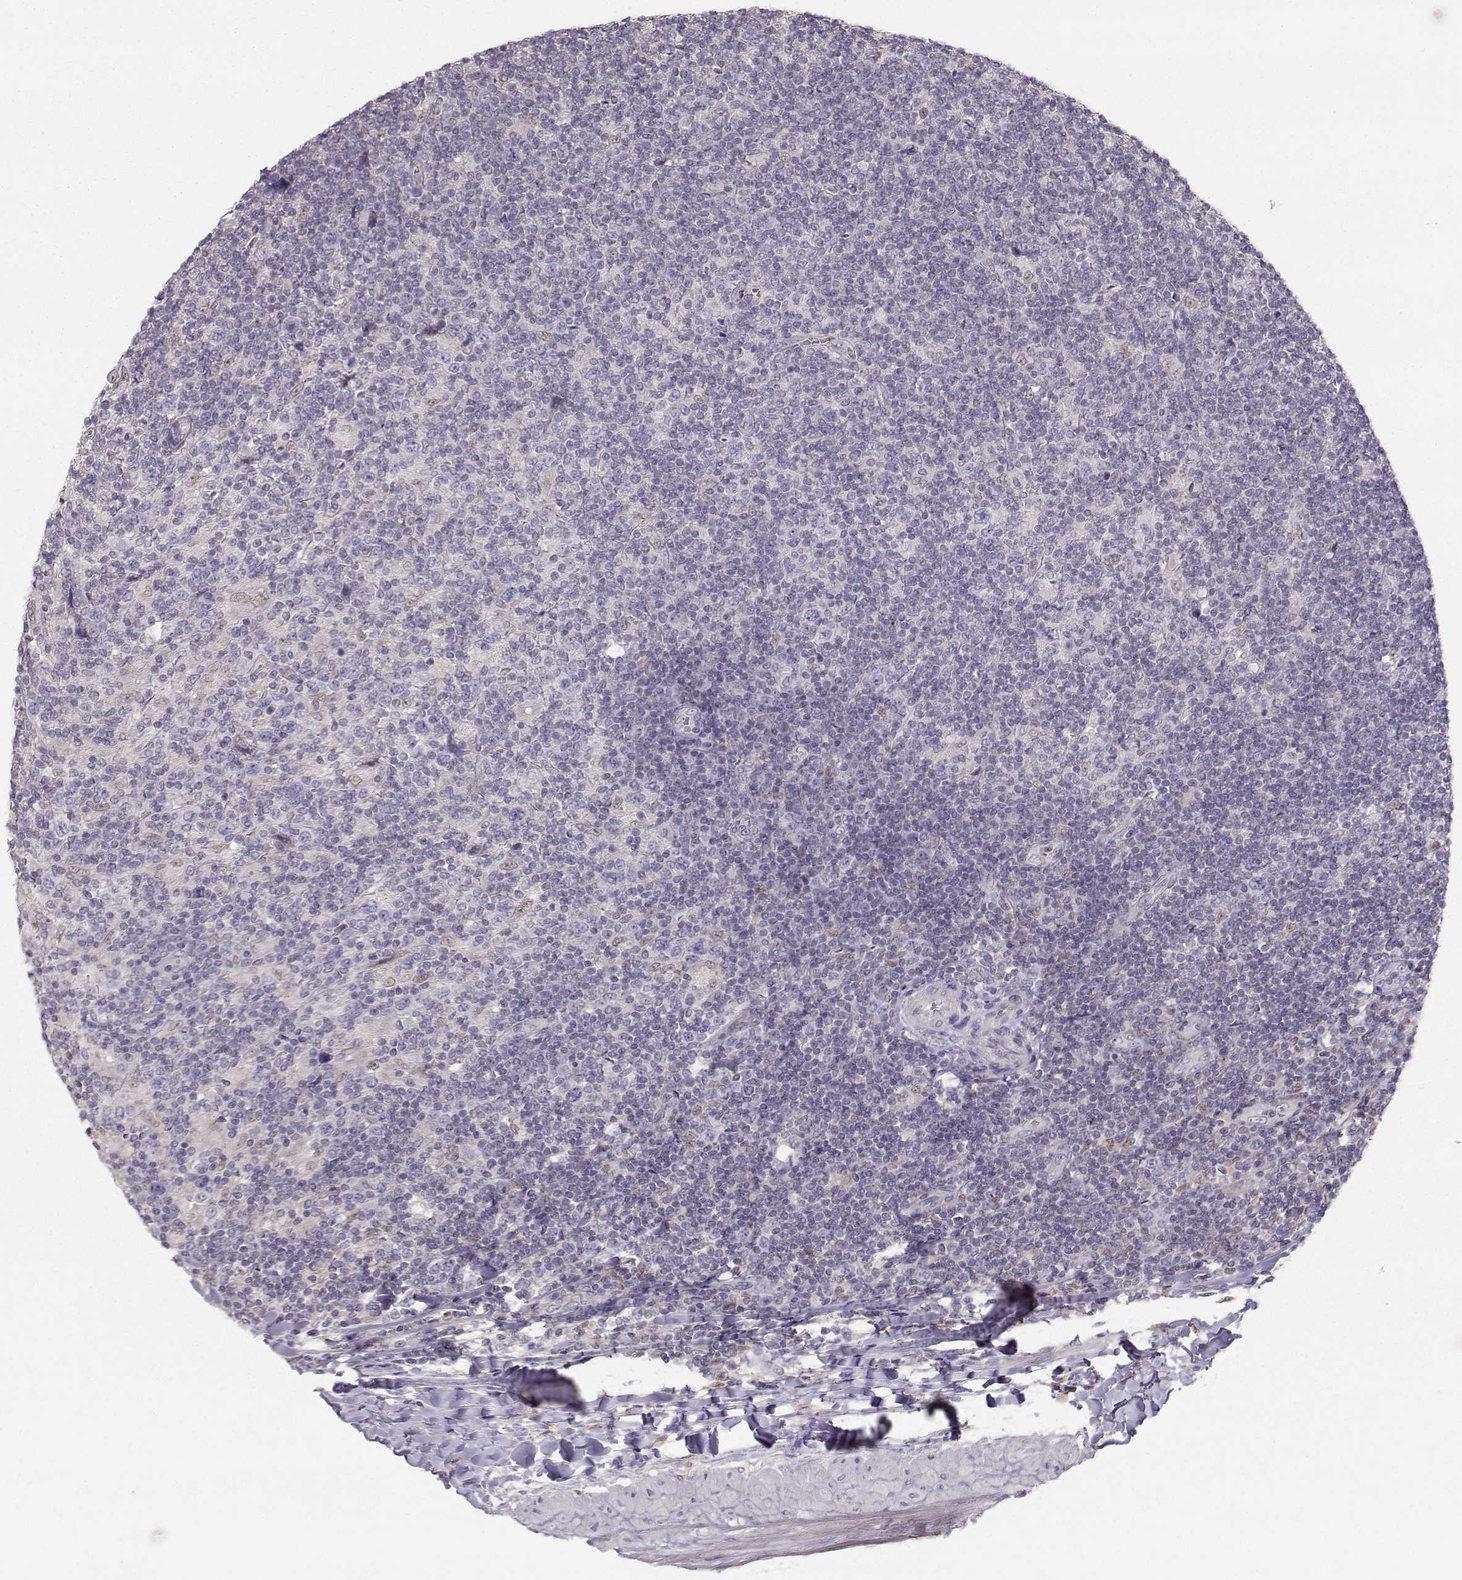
{"staining": {"intensity": "negative", "quantity": "none", "location": "none"}, "tissue": "lymphoma", "cell_type": "Tumor cells", "image_type": "cancer", "snomed": [{"axis": "morphology", "description": "Hodgkin's disease, NOS"}, {"axis": "topography", "description": "Lymph node"}], "caption": "Lymphoma was stained to show a protein in brown. There is no significant positivity in tumor cells.", "gene": "ASB16", "patient": {"sex": "male", "age": 40}}